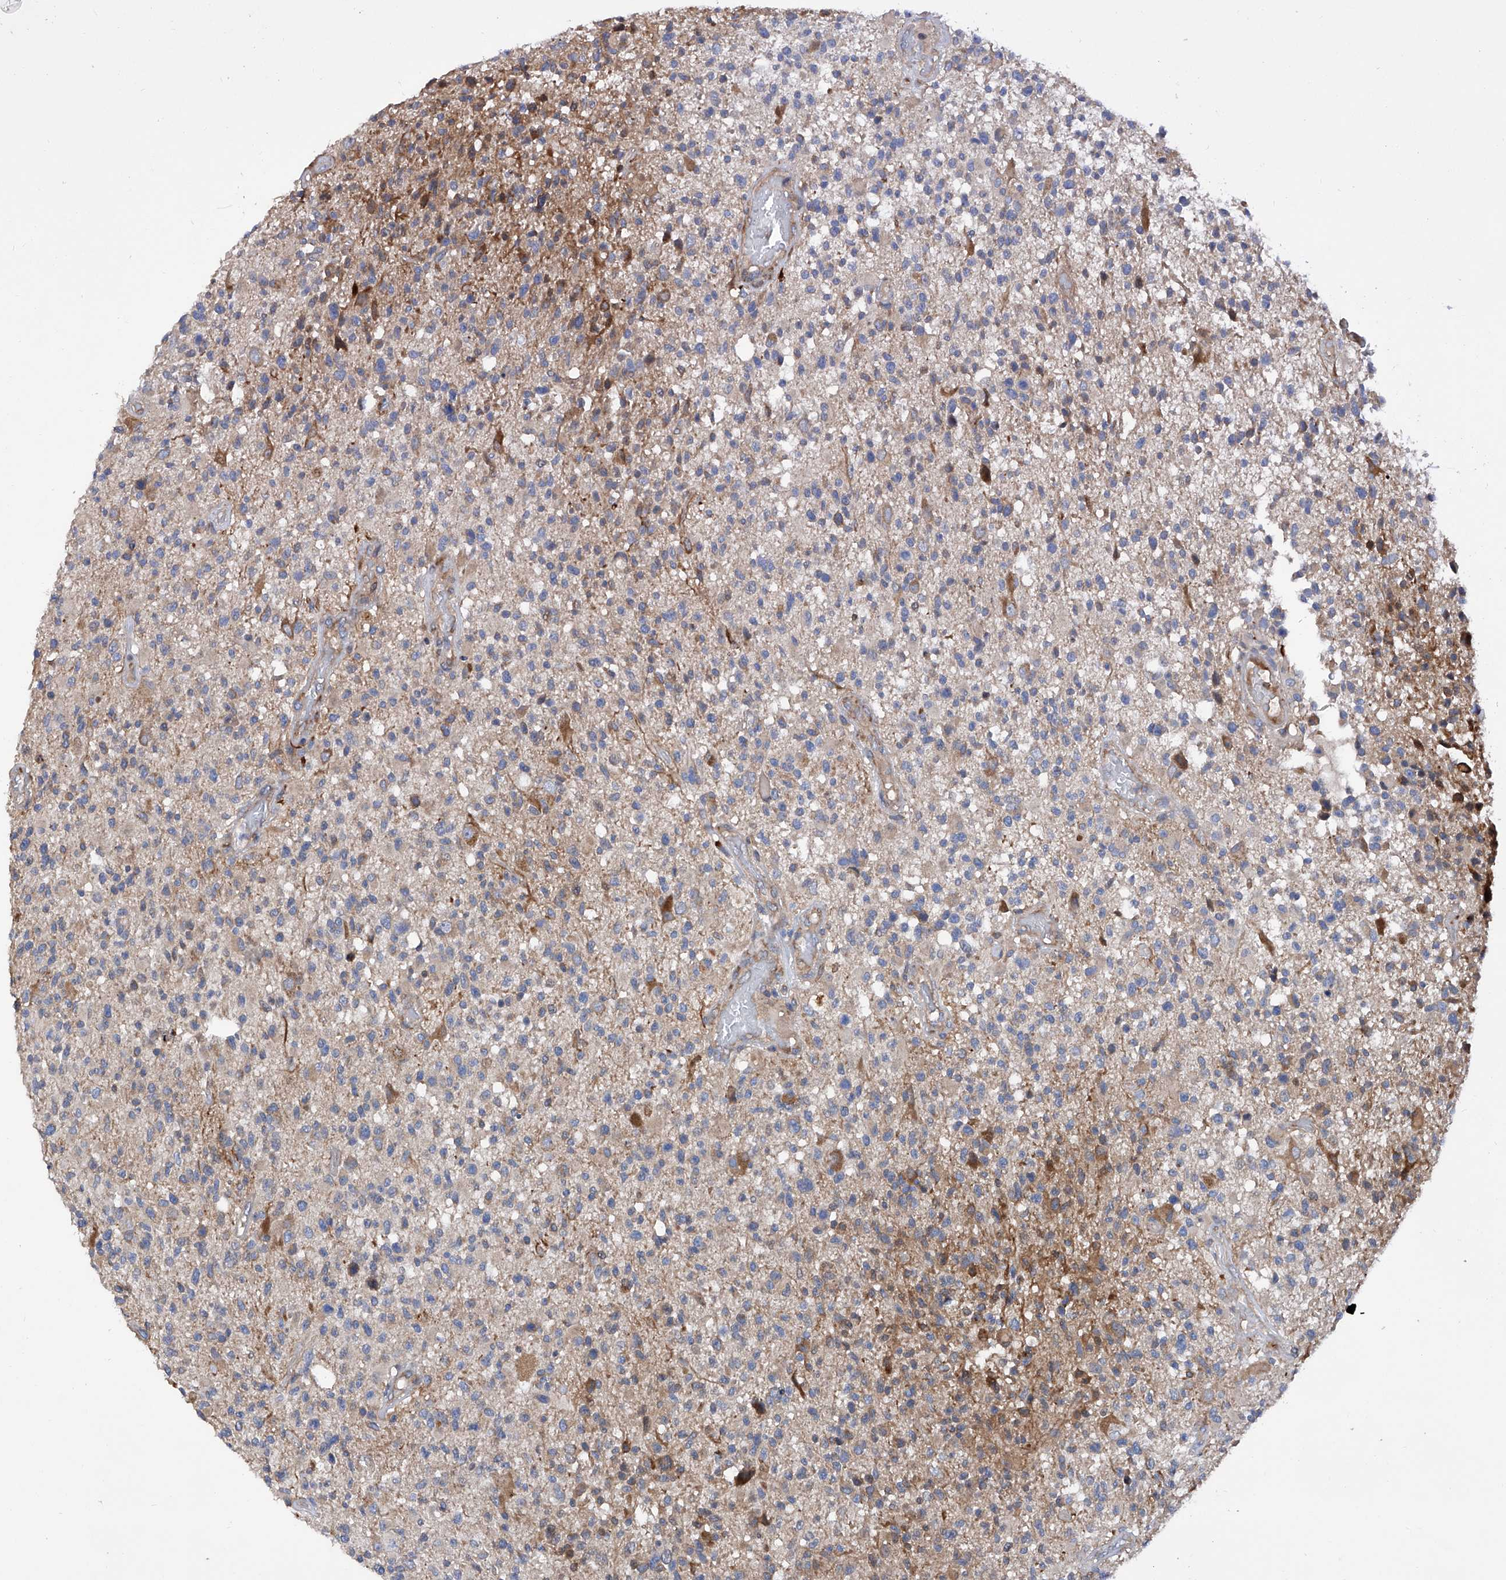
{"staining": {"intensity": "moderate", "quantity": "<25%", "location": "cytoplasmic/membranous"}, "tissue": "glioma", "cell_type": "Tumor cells", "image_type": "cancer", "snomed": [{"axis": "morphology", "description": "Glioma, malignant, High grade"}, {"axis": "morphology", "description": "Glioblastoma, NOS"}, {"axis": "topography", "description": "Brain"}], "caption": "Tumor cells reveal low levels of moderate cytoplasmic/membranous staining in approximately <25% of cells in glioma.", "gene": "INPP5B", "patient": {"sex": "male", "age": 60}}